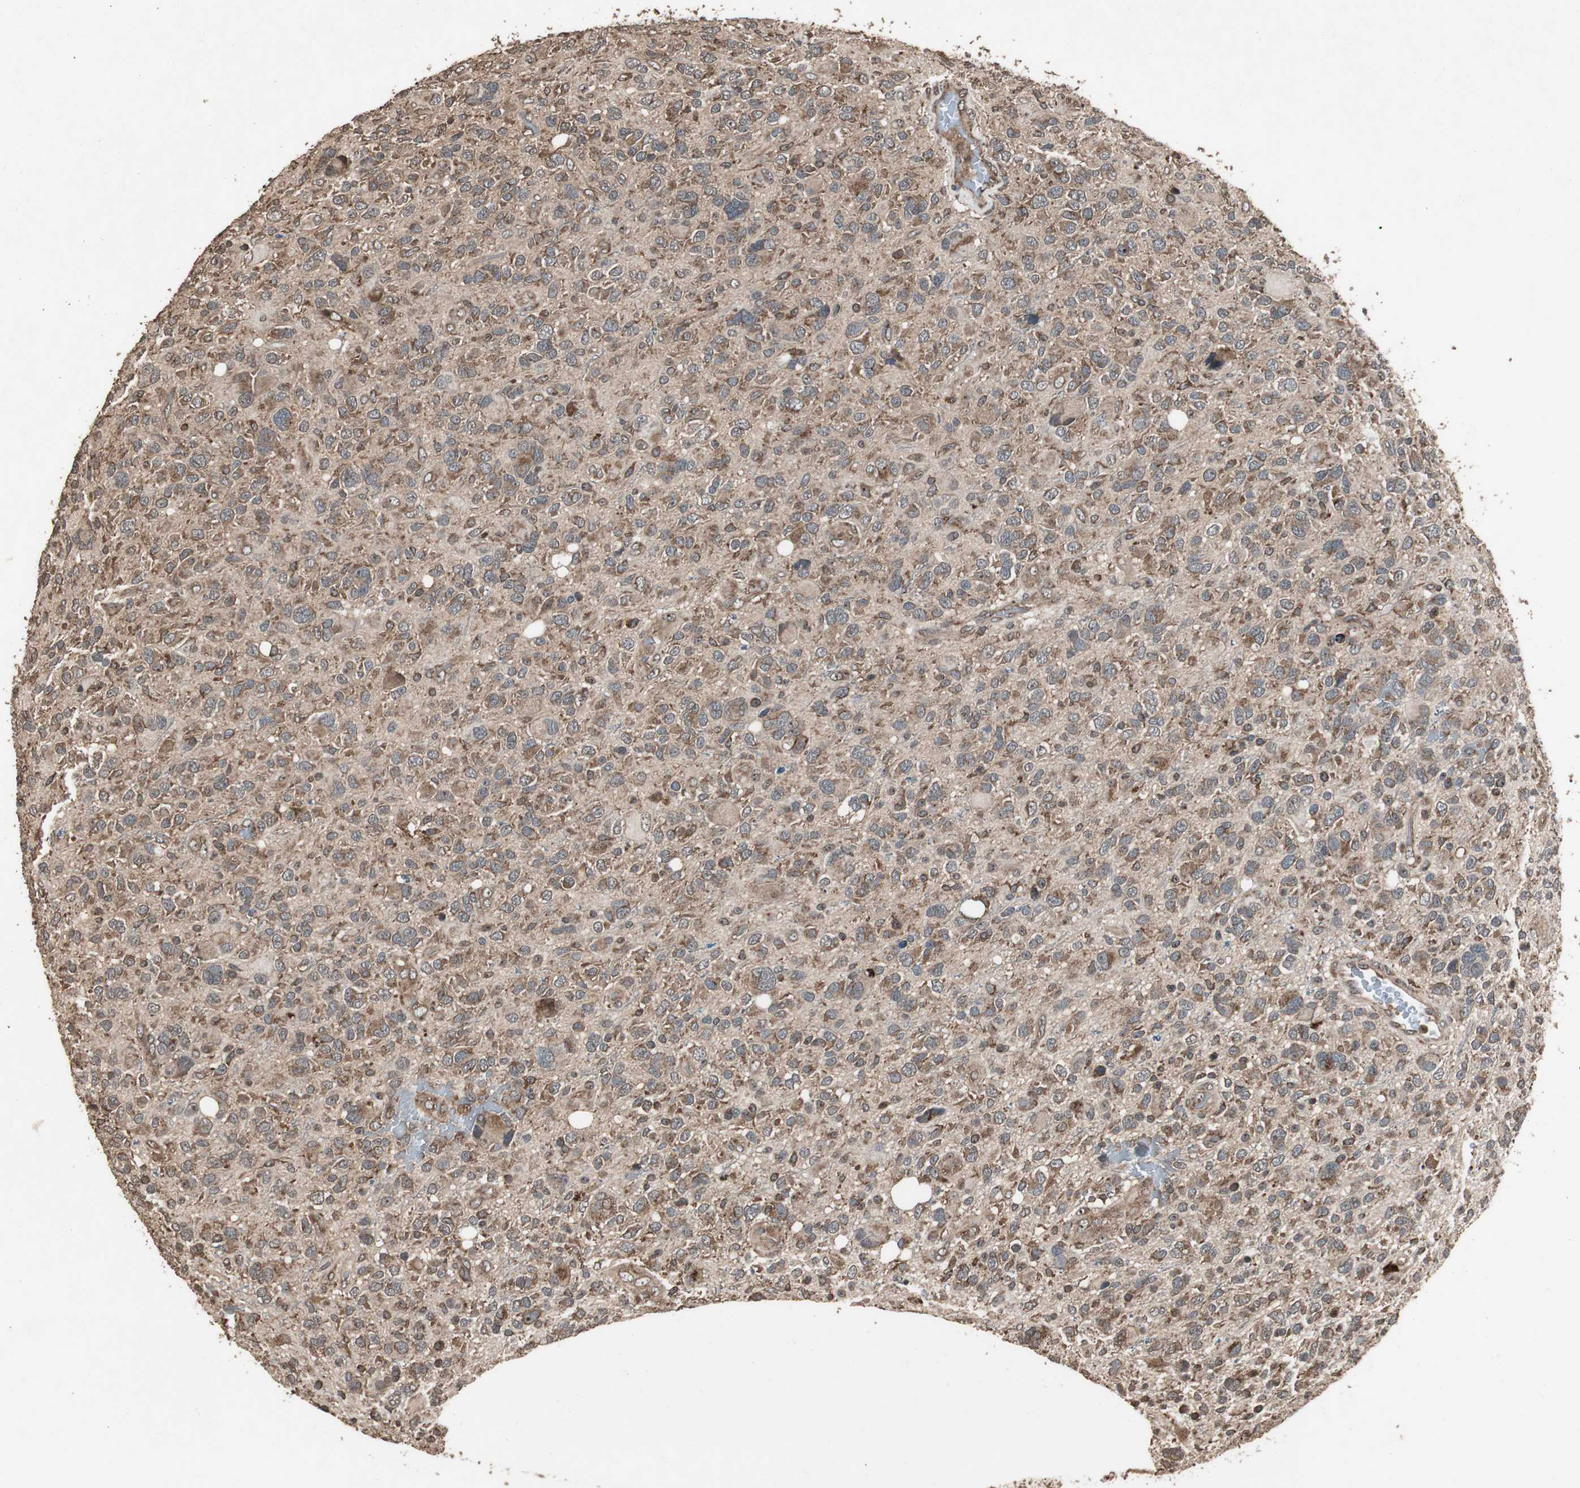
{"staining": {"intensity": "moderate", "quantity": "25%-75%", "location": "cytoplasmic/membranous"}, "tissue": "glioma", "cell_type": "Tumor cells", "image_type": "cancer", "snomed": [{"axis": "morphology", "description": "Glioma, malignant, High grade"}, {"axis": "topography", "description": "Brain"}], "caption": "A histopathology image of high-grade glioma (malignant) stained for a protein reveals moderate cytoplasmic/membranous brown staining in tumor cells.", "gene": "LAMTOR5", "patient": {"sex": "male", "age": 48}}